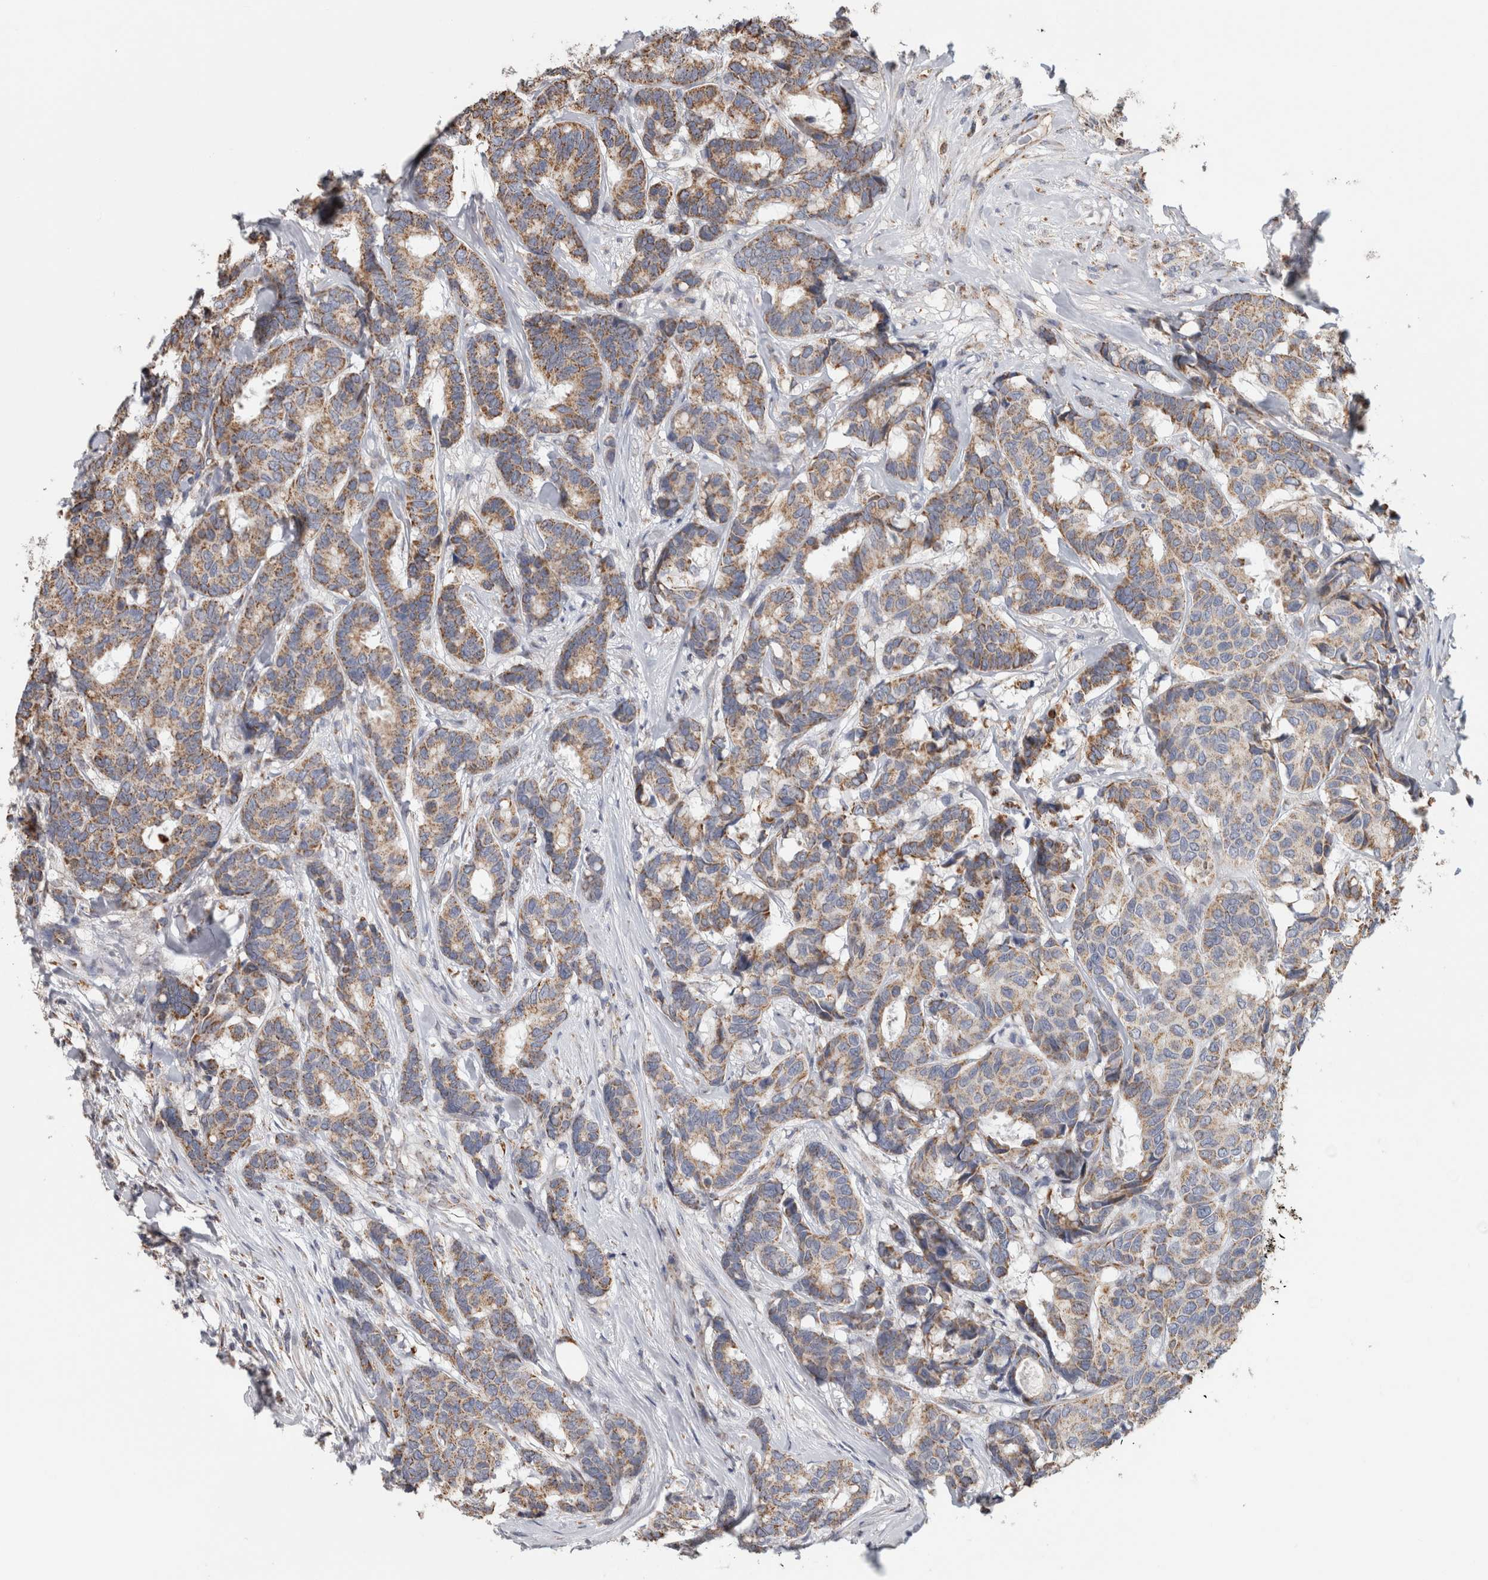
{"staining": {"intensity": "weak", "quantity": ">75%", "location": "cytoplasmic/membranous"}, "tissue": "breast cancer", "cell_type": "Tumor cells", "image_type": "cancer", "snomed": [{"axis": "morphology", "description": "Duct carcinoma"}, {"axis": "topography", "description": "Breast"}], "caption": "Protein analysis of breast cancer (infiltrating ductal carcinoma) tissue shows weak cytoplasmic/membranous expression in about >75% of tumor cells.", "gene": "ST8SIA1", "patient": {"sex": "female", "age": 87}}